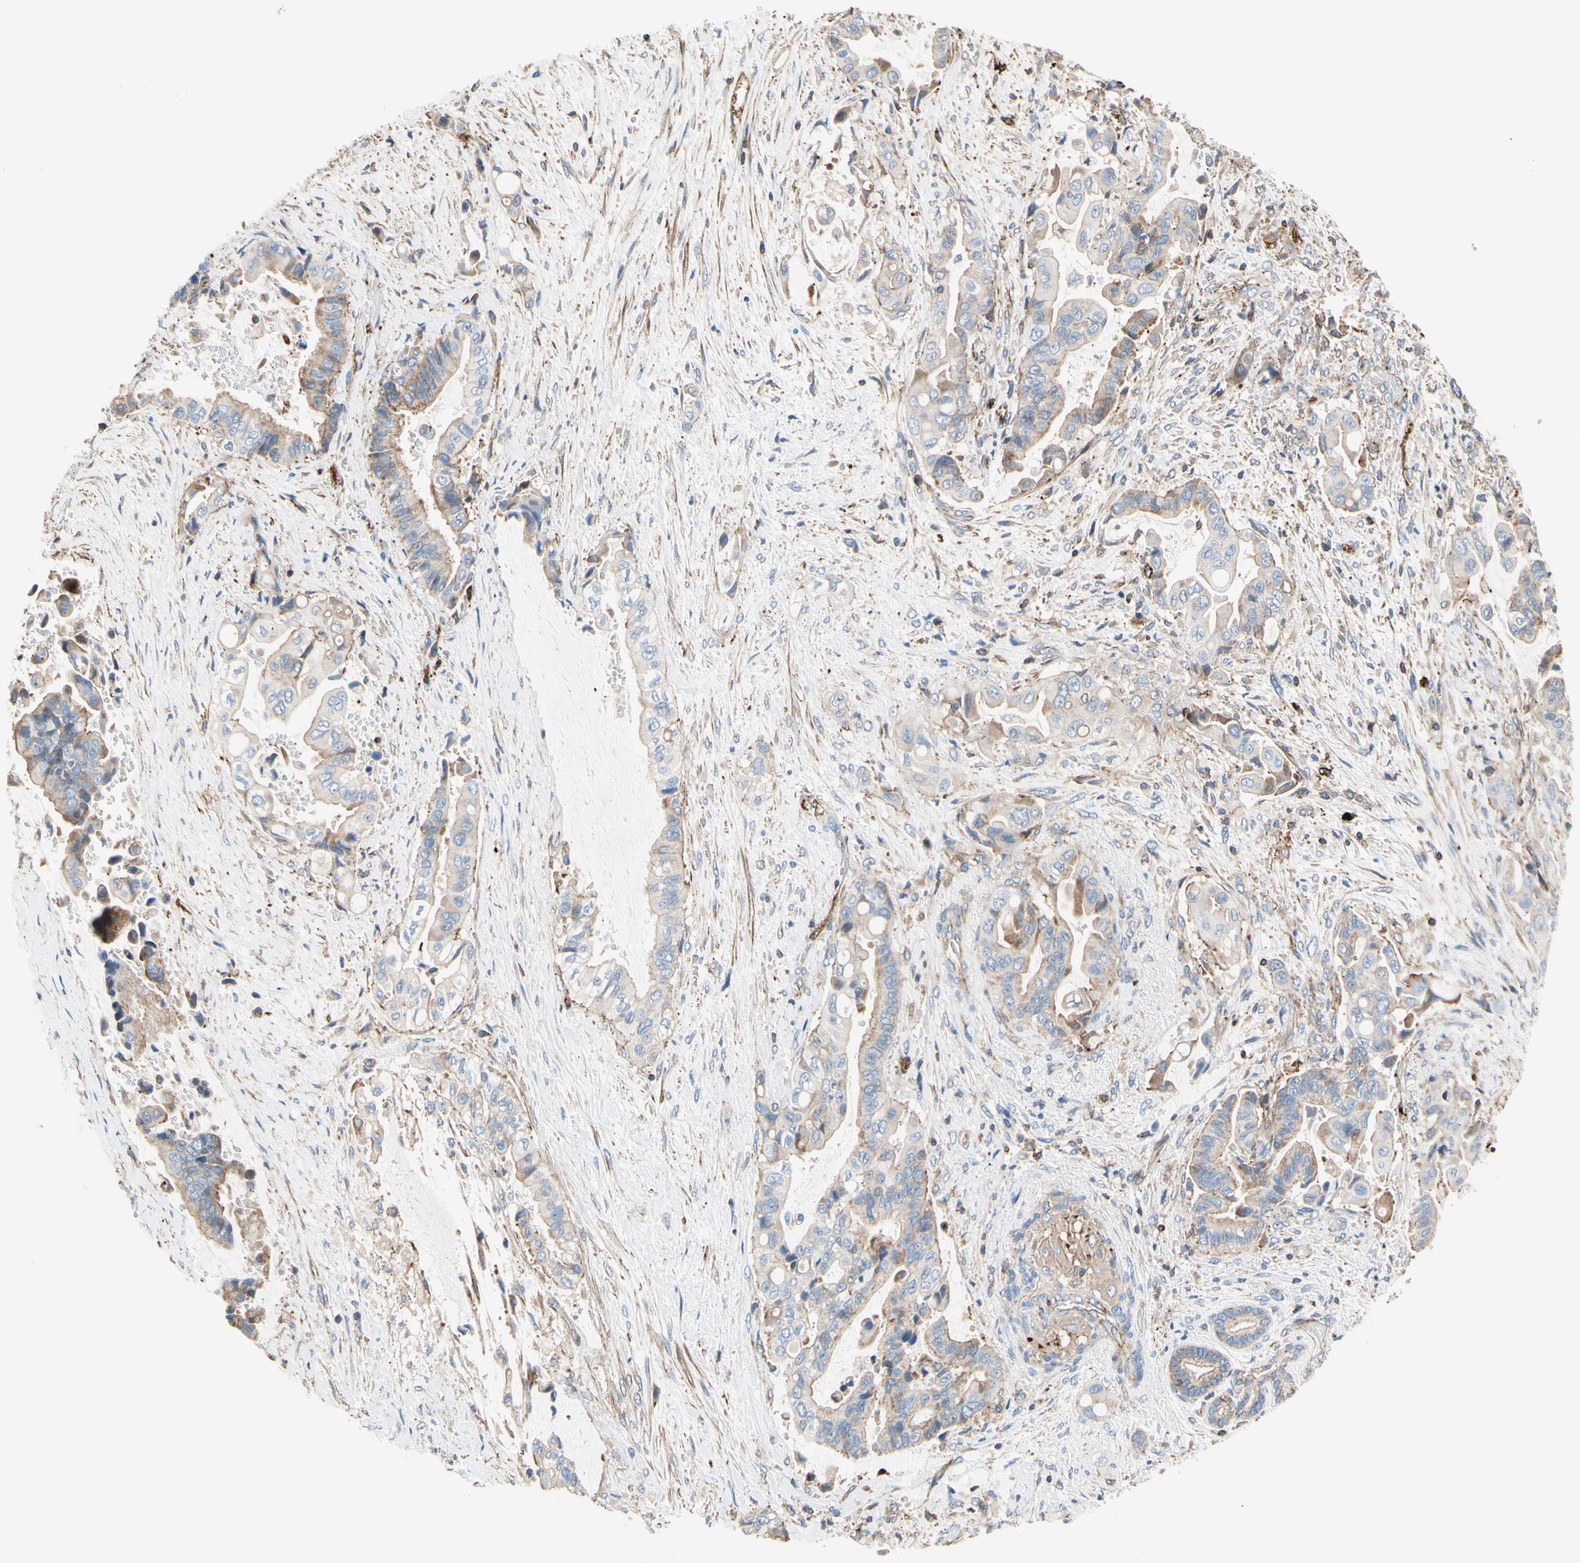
{"staining": {"intensity": "weak", "quantity": "25%-75%", "location": "cytoplasmic/membranous"}, "tissue": "liver cancer", "cell_type": "Tumor cells", "image_type": "cancer", "snomed": [{"axis": "morphology", "description": "Cholangiocarcinoma"}, {"axis": "topography", "description": "Liver"}], "caption": "Brown immunohistochemical staining in human liver cholangiocarcinoma exhibits weak cytoplasmic/membranous expression in about 25%-75% of tumor cells.", "gene": "SEMA4C", "patient": {"sex": "female", "age": 61}}